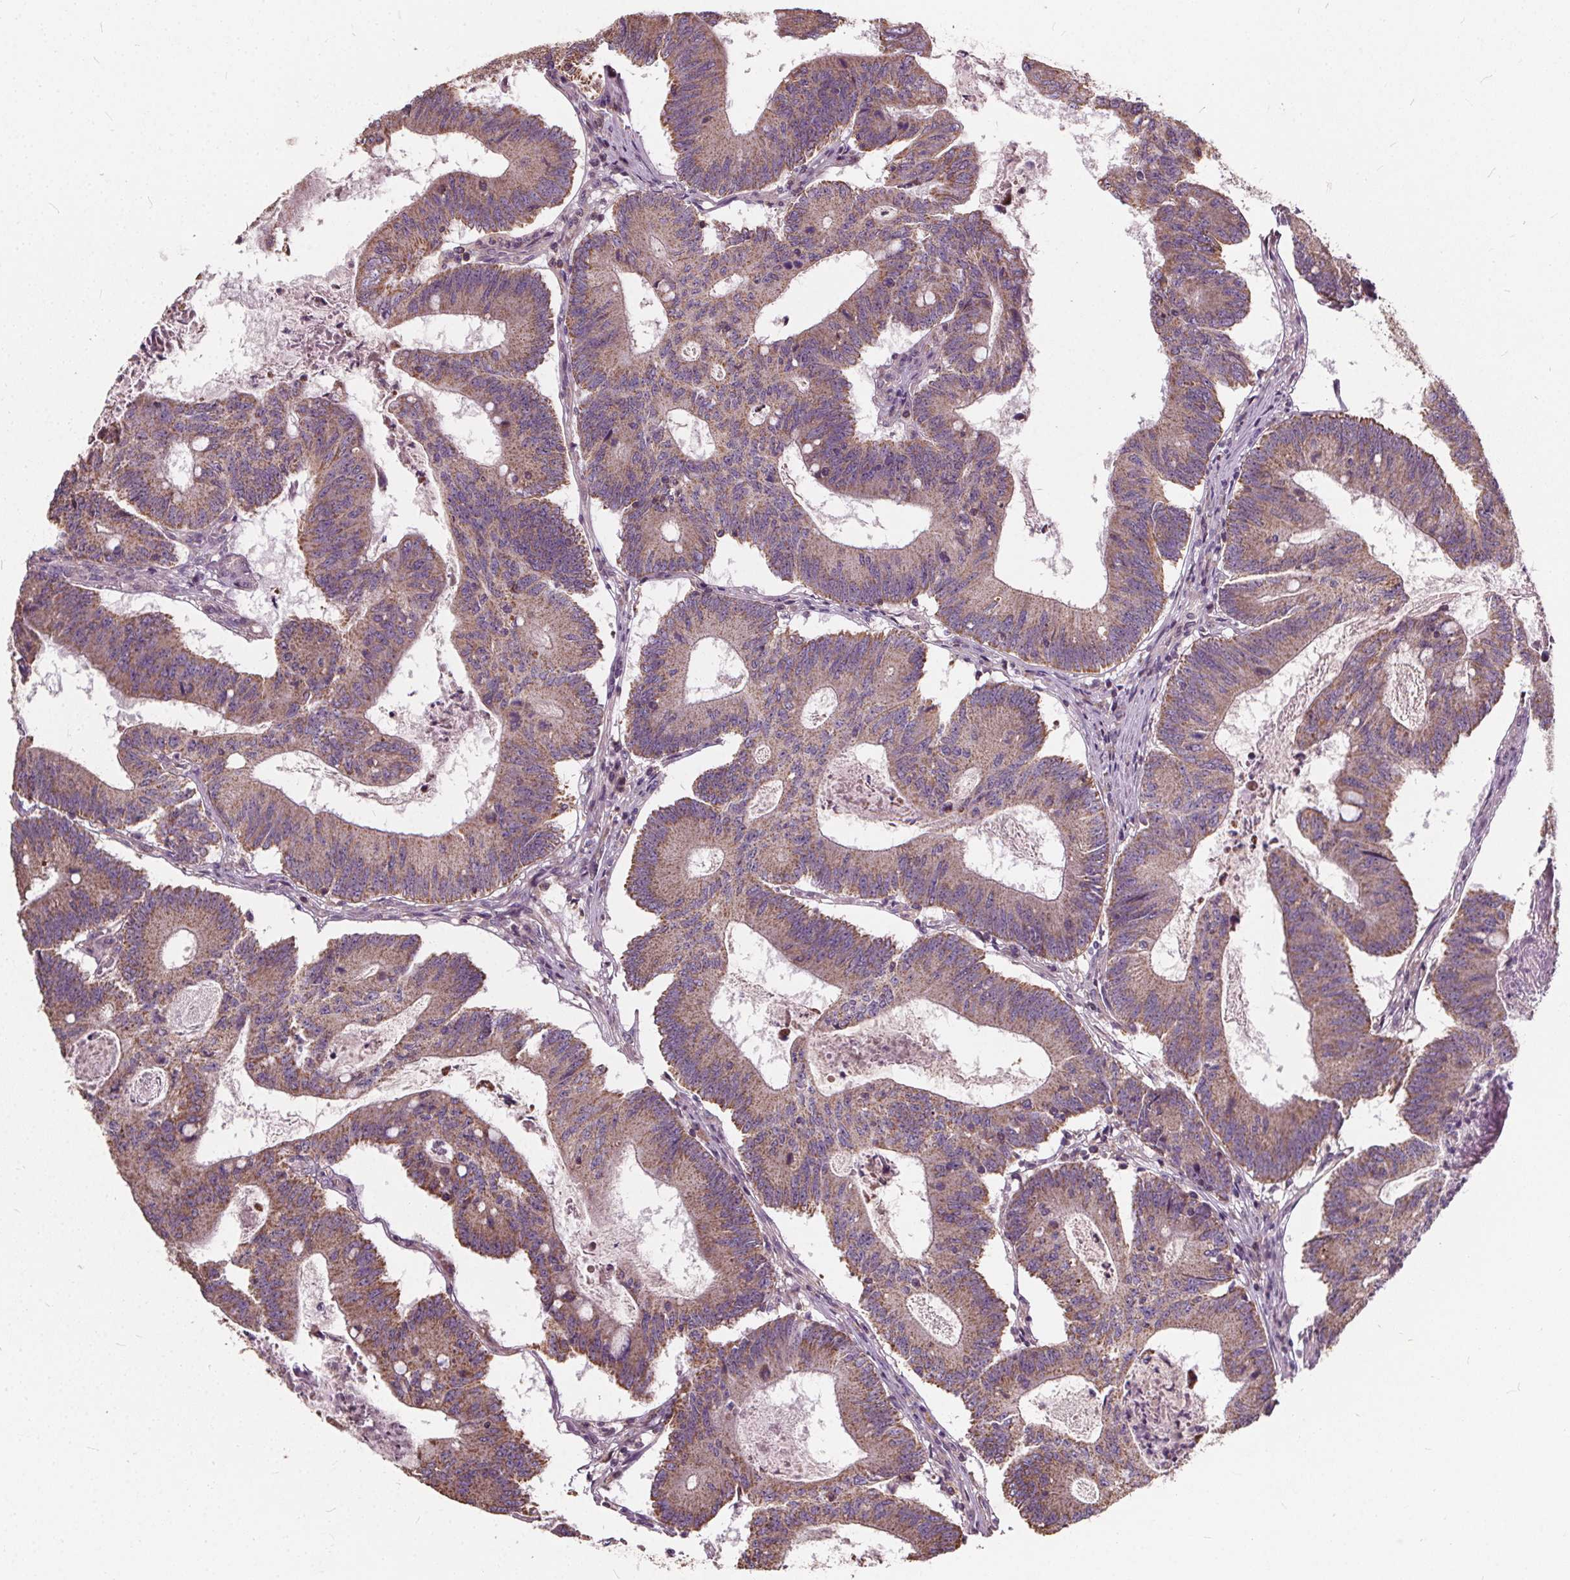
{"staining": {"intensity": "moderate", "quantity": ">75%", "location": "cytoplasmic/membranous"}, "tissue": "colorectal cancer", "cell_type": "Tumor cells", "image_type": "cancer", "snomed": [{"axis": "morphology", "description": "Adenocarcinoma, NOS"}, {"axis": "topography", "description": "Colon"}], "caption": "The photomicrograph exhibits a brown stain indicating the presence of a protein in the cytoplasmic/membranous of tumor cells in colorectal cancer (adenocarcinoma). The protein is shown in brown color, while the nuclei are stained blue.", "gene": "ORAI2", "patient": {"sex": "female", "age": 70}}